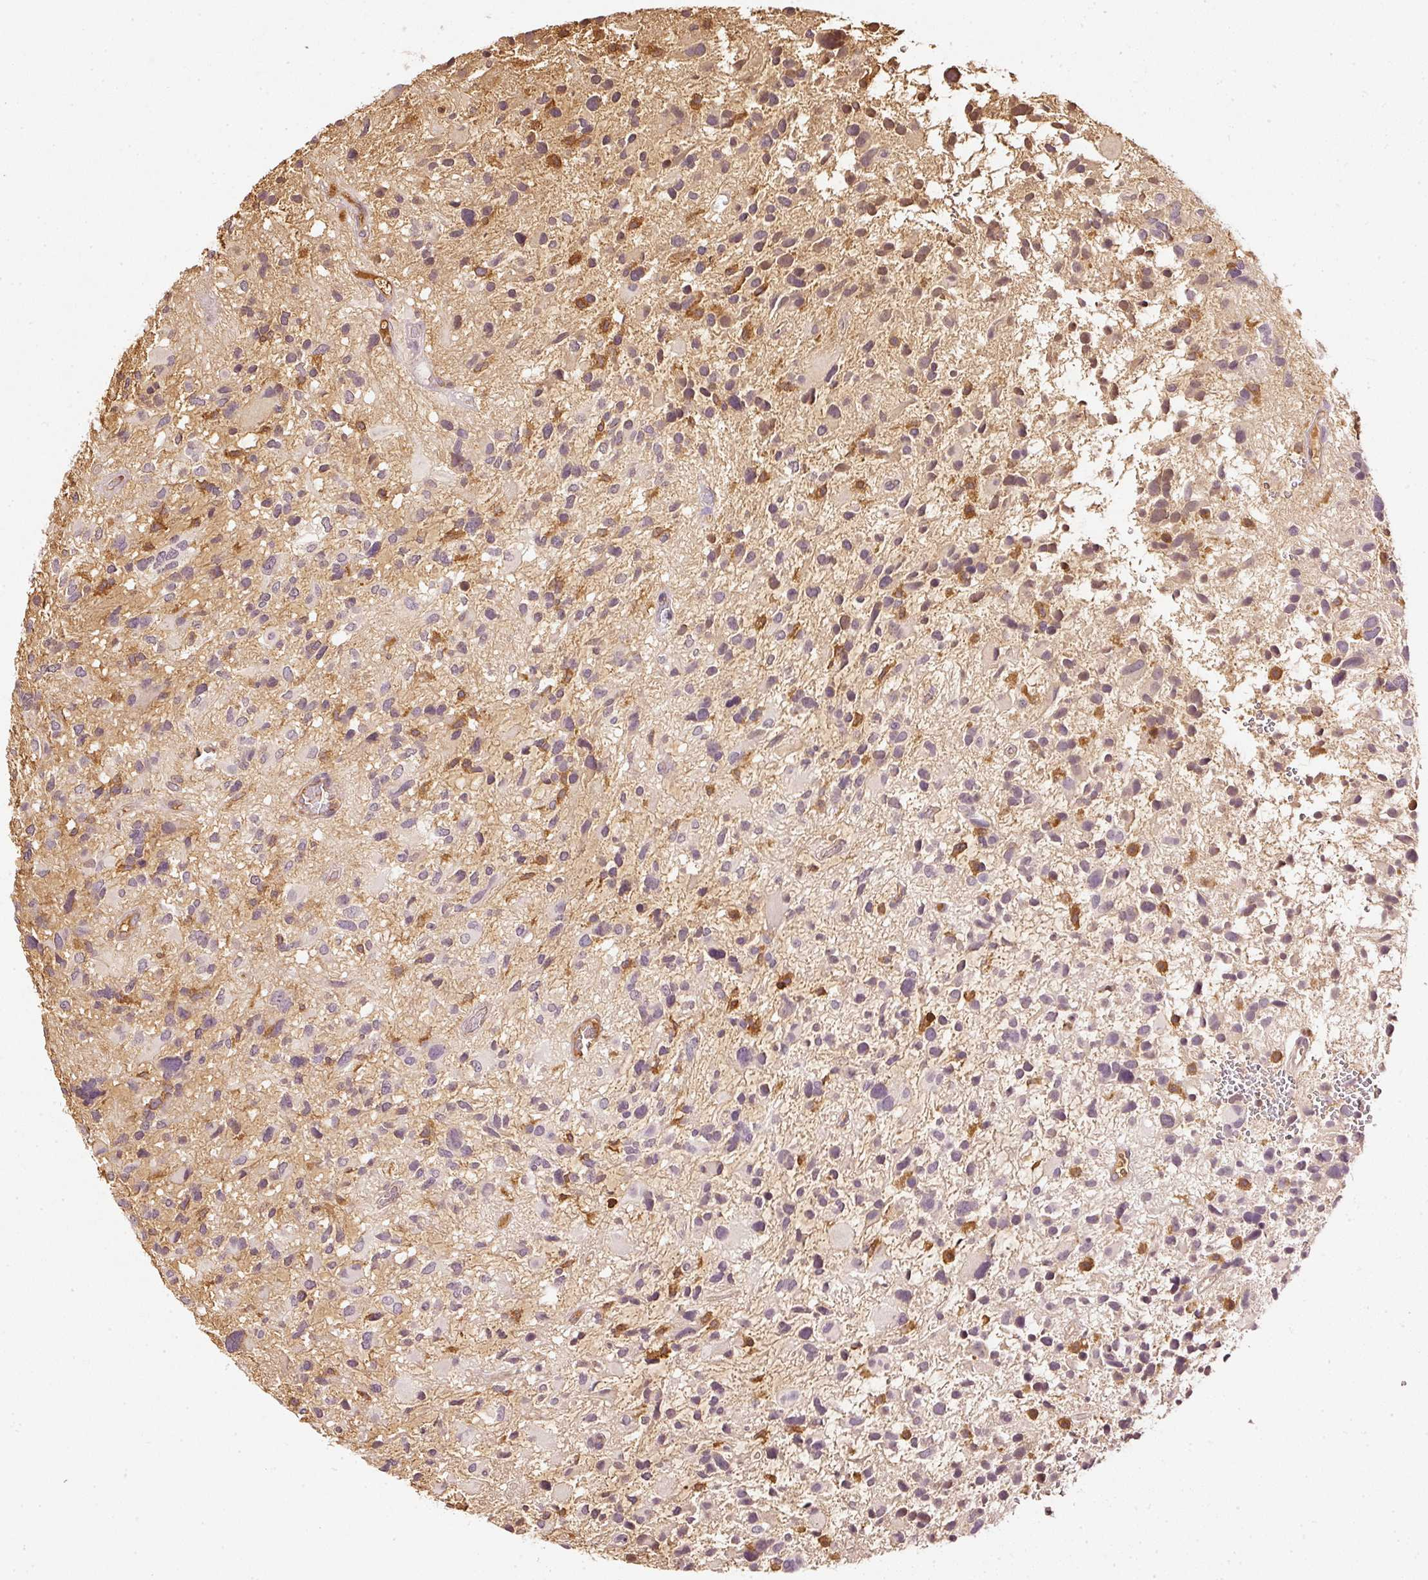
{"staining": {"intensity": "weak", "quantity": "<25%", "location": "cytoplasmic/membranous"}, "tissue": "glioma", "cell_type": "Tumor cells", "image_type": "cancer", "snomed": [{"axis": "morphology", "description": "Glioma, malignant, High grade"}, {"axis": "topography", "description": "Brain"}], "caption": "The immunohistochemistry (IHC) histopathology image has no significant expression in tumor cells of malignant glioma (high-grade) tissue.", "gene": "EVL", "patient": {"sex": "female", "age": 11}}